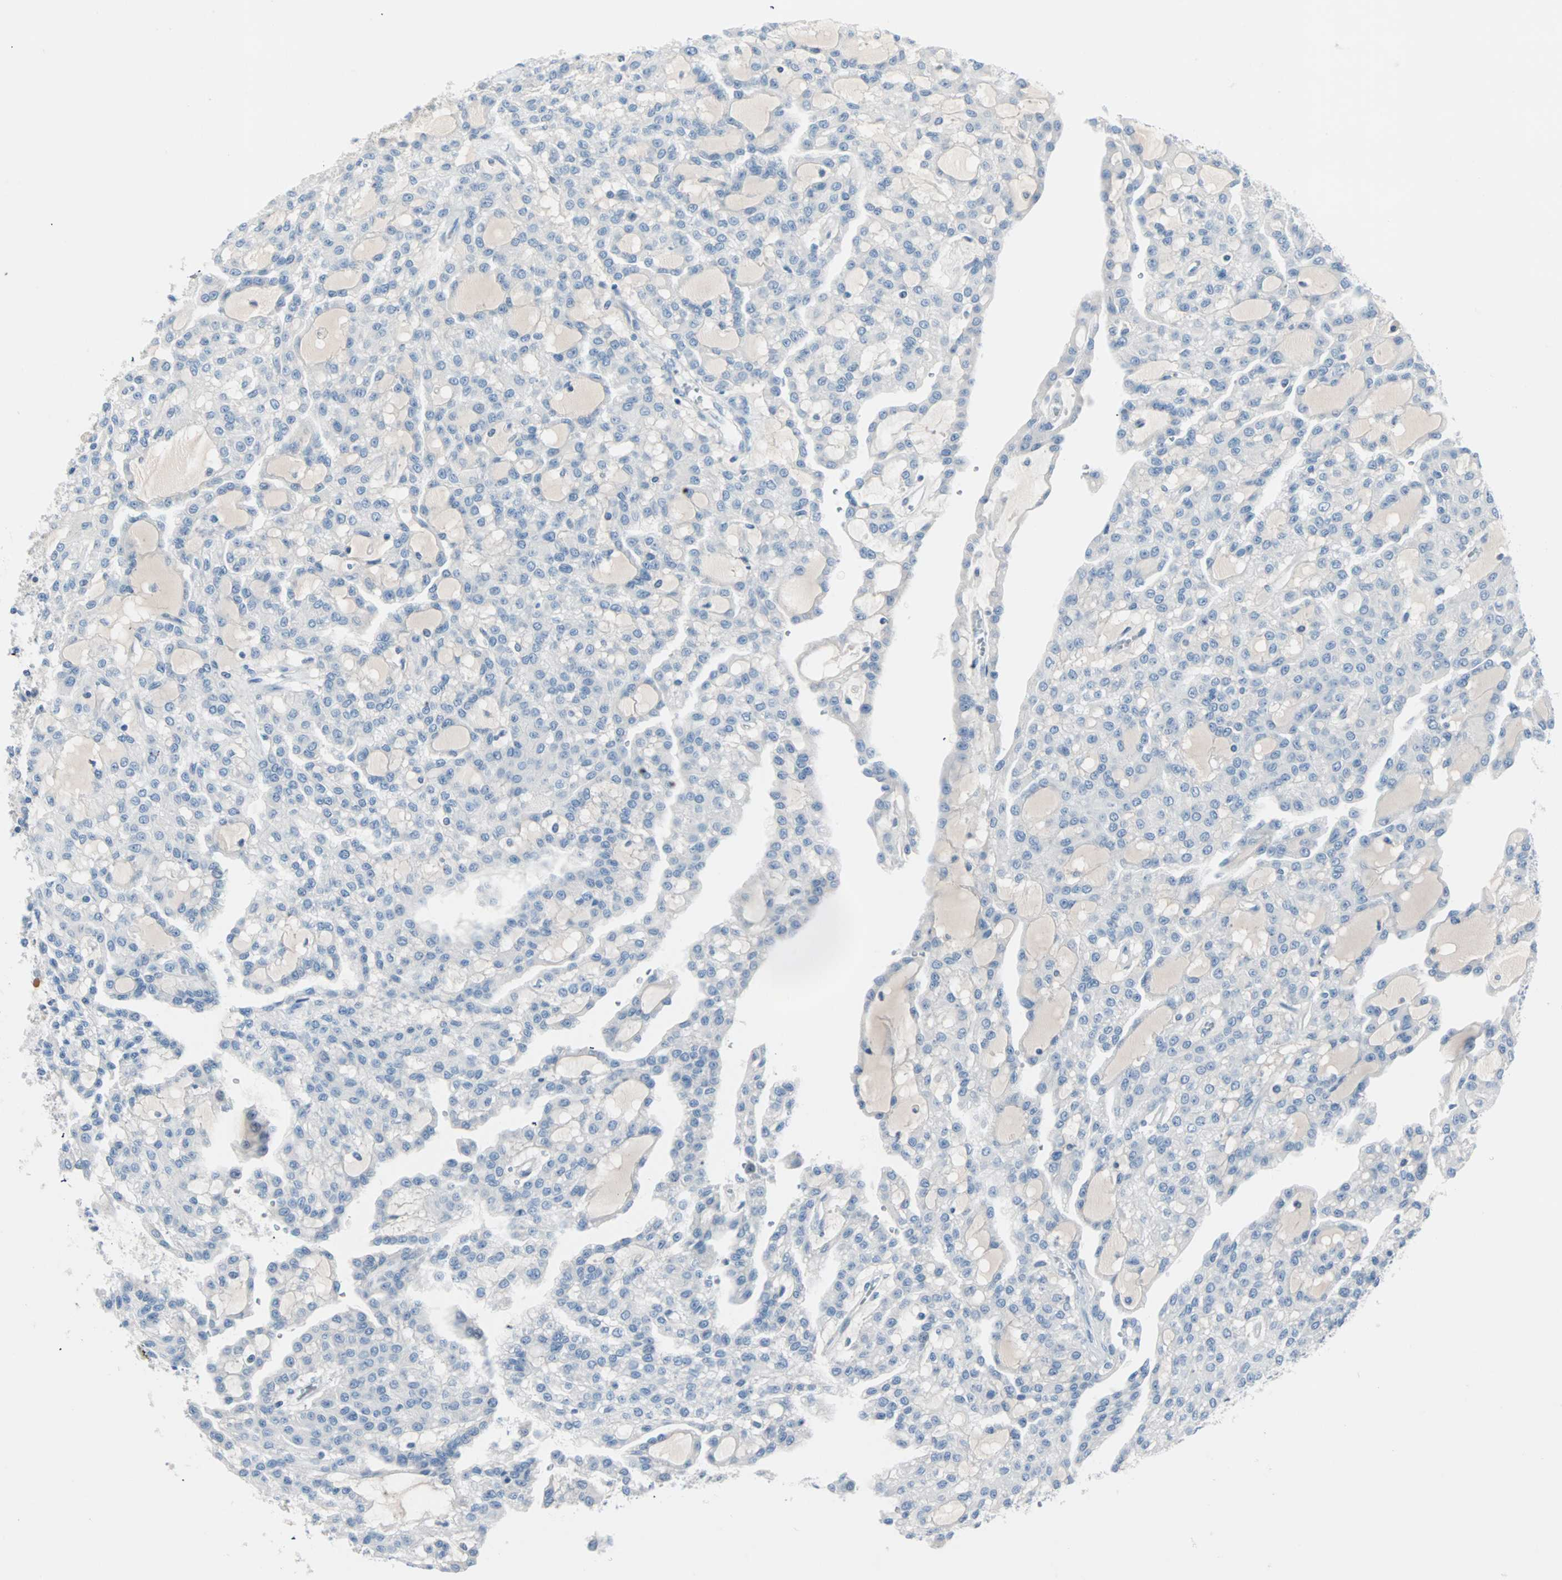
{"staining": {"intensity": "negative", "quantity": "none", "location": "none"}, "tissue": "renal cancer", "cell_type": "Tumor cells", "image_type": "cancer", "snomed": [{"axis": "morphology", "description": "Adenocarcinoma, NOS"}, {"axis": "topography", "description": "Kidney"}], "caption": "Renal cancer (adenocarcinoma) was stained to show a protein in brown. There is no significant staining in tumor cells.", "gene": "NEFH", "patient": {"sex": "male", "age": 63}}